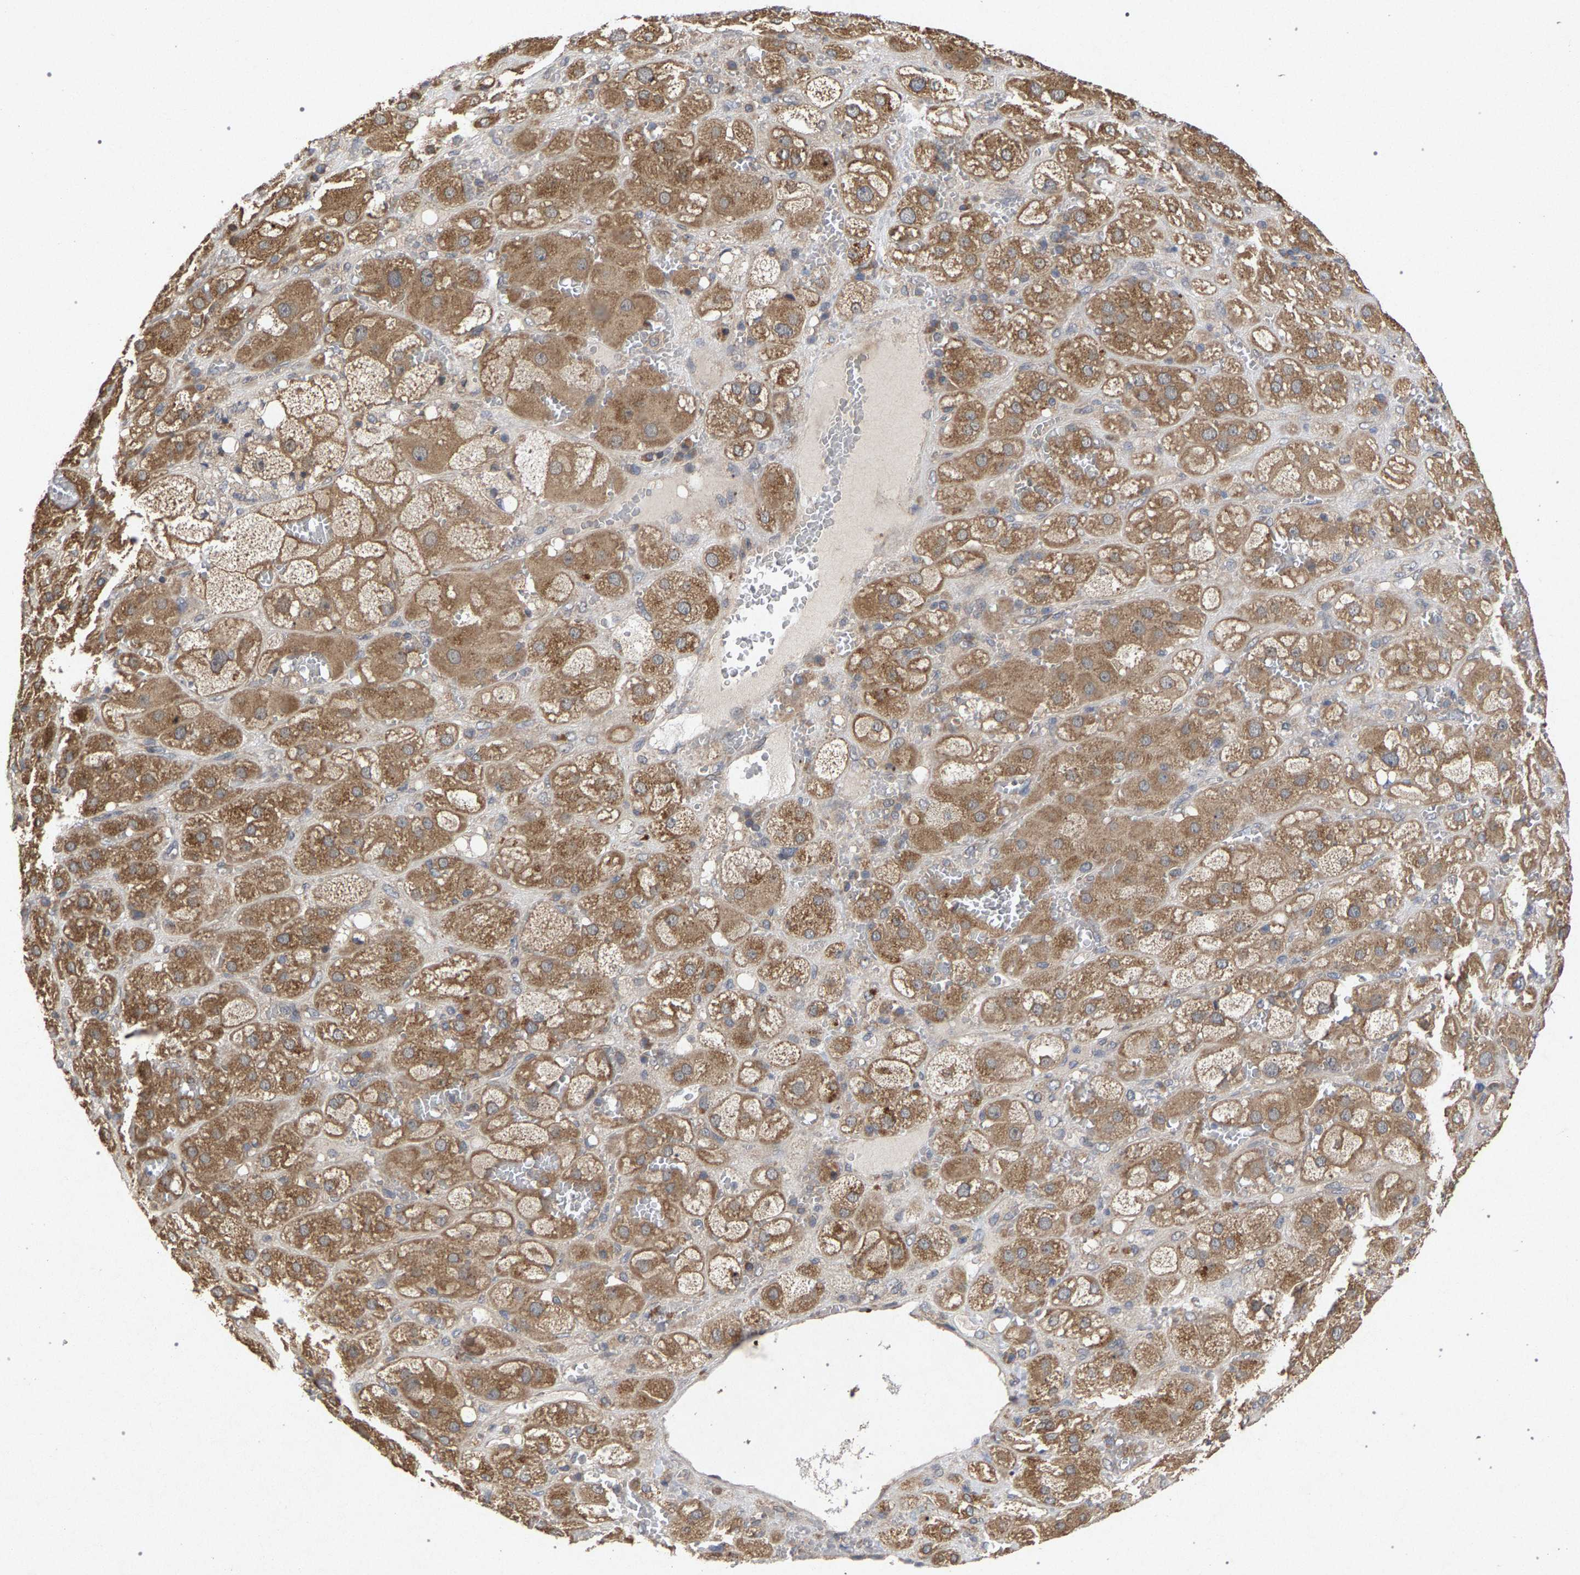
{"staining": {"intensity": "moderate", "quantity": ">75%", "location": "cytoplasmic/membranous"}, "tissue": "adrenal gland", "cell_type": "Glandular cells", "image_type": "normal", "snomed": [{"axis": "morphology", "description": "Normal tissue, NOS"}, {"axis": "topography", "description": "Adrenal gland"}], "caption": "Brown immunohistochemical staining in benign adrenal gland shows moderate cytoplasmic/membranous expression in about >75% of glandular cells.", "gene": "SLC4A4", "patient": {"sex": "female", "age": 47}}